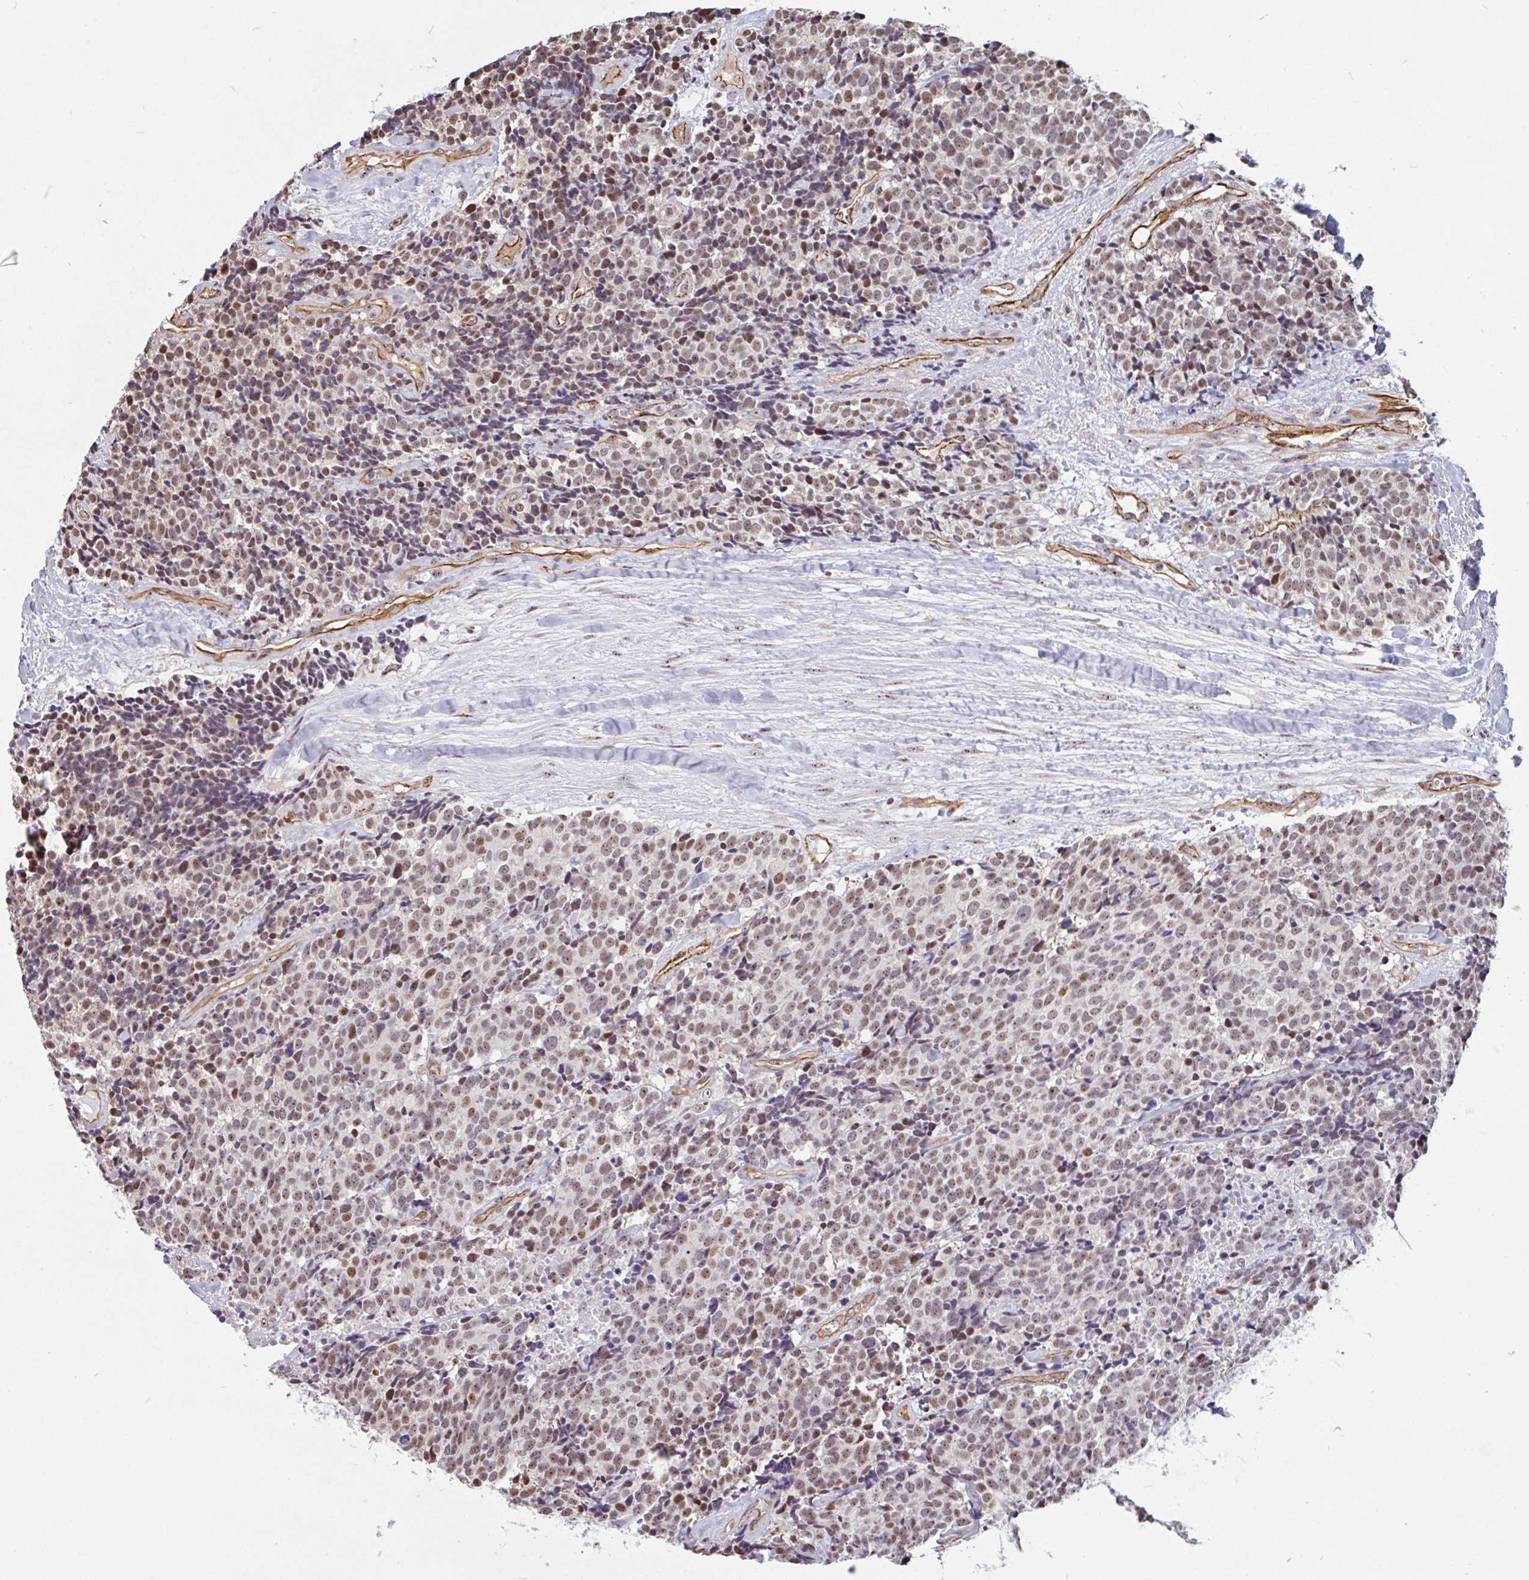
{"staining": {"intensity": "moderate", "quantity": ">75%", "location": "nuclear"}, "tissue": "carcinoid", "cell_type": "Tumor cells", "image_type": "cancer", "snomed": [{"axis": "morphology", "description": "Carcinoid, malignant, NOS"}, {"axis": "topography", "description": "Skin"}], "caption": "Moderate nuclear protein expression is present in about >75% of tumor cells in malignant carcinoid.", "gene": "ZNF689", "patient": {"sex": "female", "age": 79}}